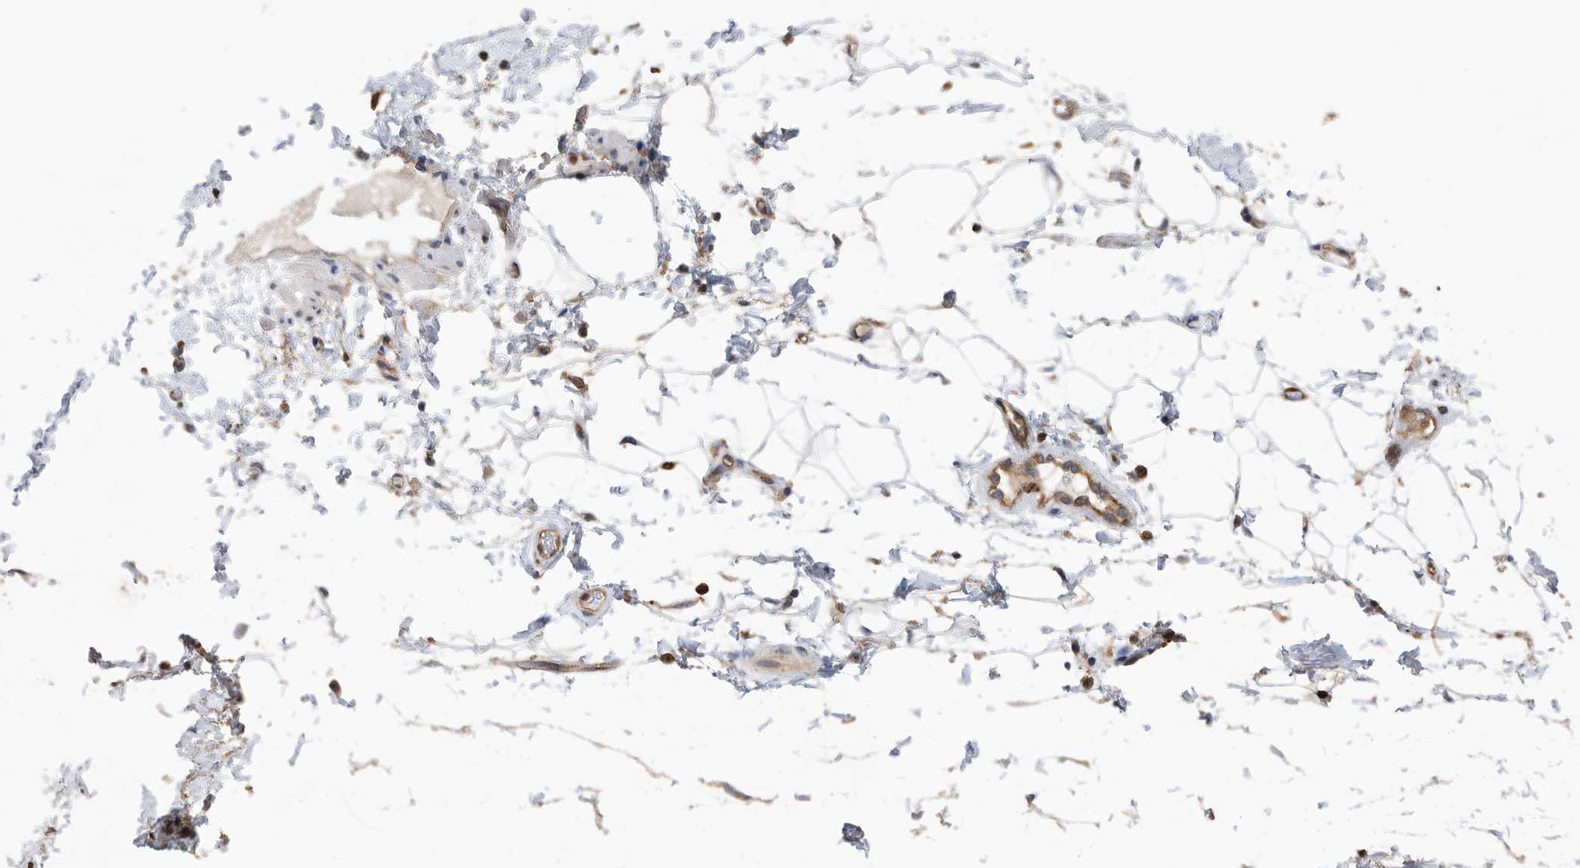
{"staining": {"intensity": "negative", "quantity": "none", "location": "none"}, "tissue": "adipose tissue", "cell_type": "Adipocytes", "image_type": "normal", "snomed": [{"axis": "morphology", "description": "Normal tissue, NOS"}, {"axis": "morphology", "description": "Adenocarcinoma, NOS"}, {"axis": "topography", "description": "Pancreas"}, {"axis": "topography", "description": "Peripheral nerve tissue"}], "caption": "This image is of benign adipose tissue stained with immunohistochemistry (IHC) to label a protein in brown with the nuclei are counter-stained blue. There is no positivity in adipocytes. (DAB (3,3'-diaminobenzidine) IHC with hematoxylin counter stain).", "gene": "ATAD2", "patient": {"sex": "male", "age": 59}}